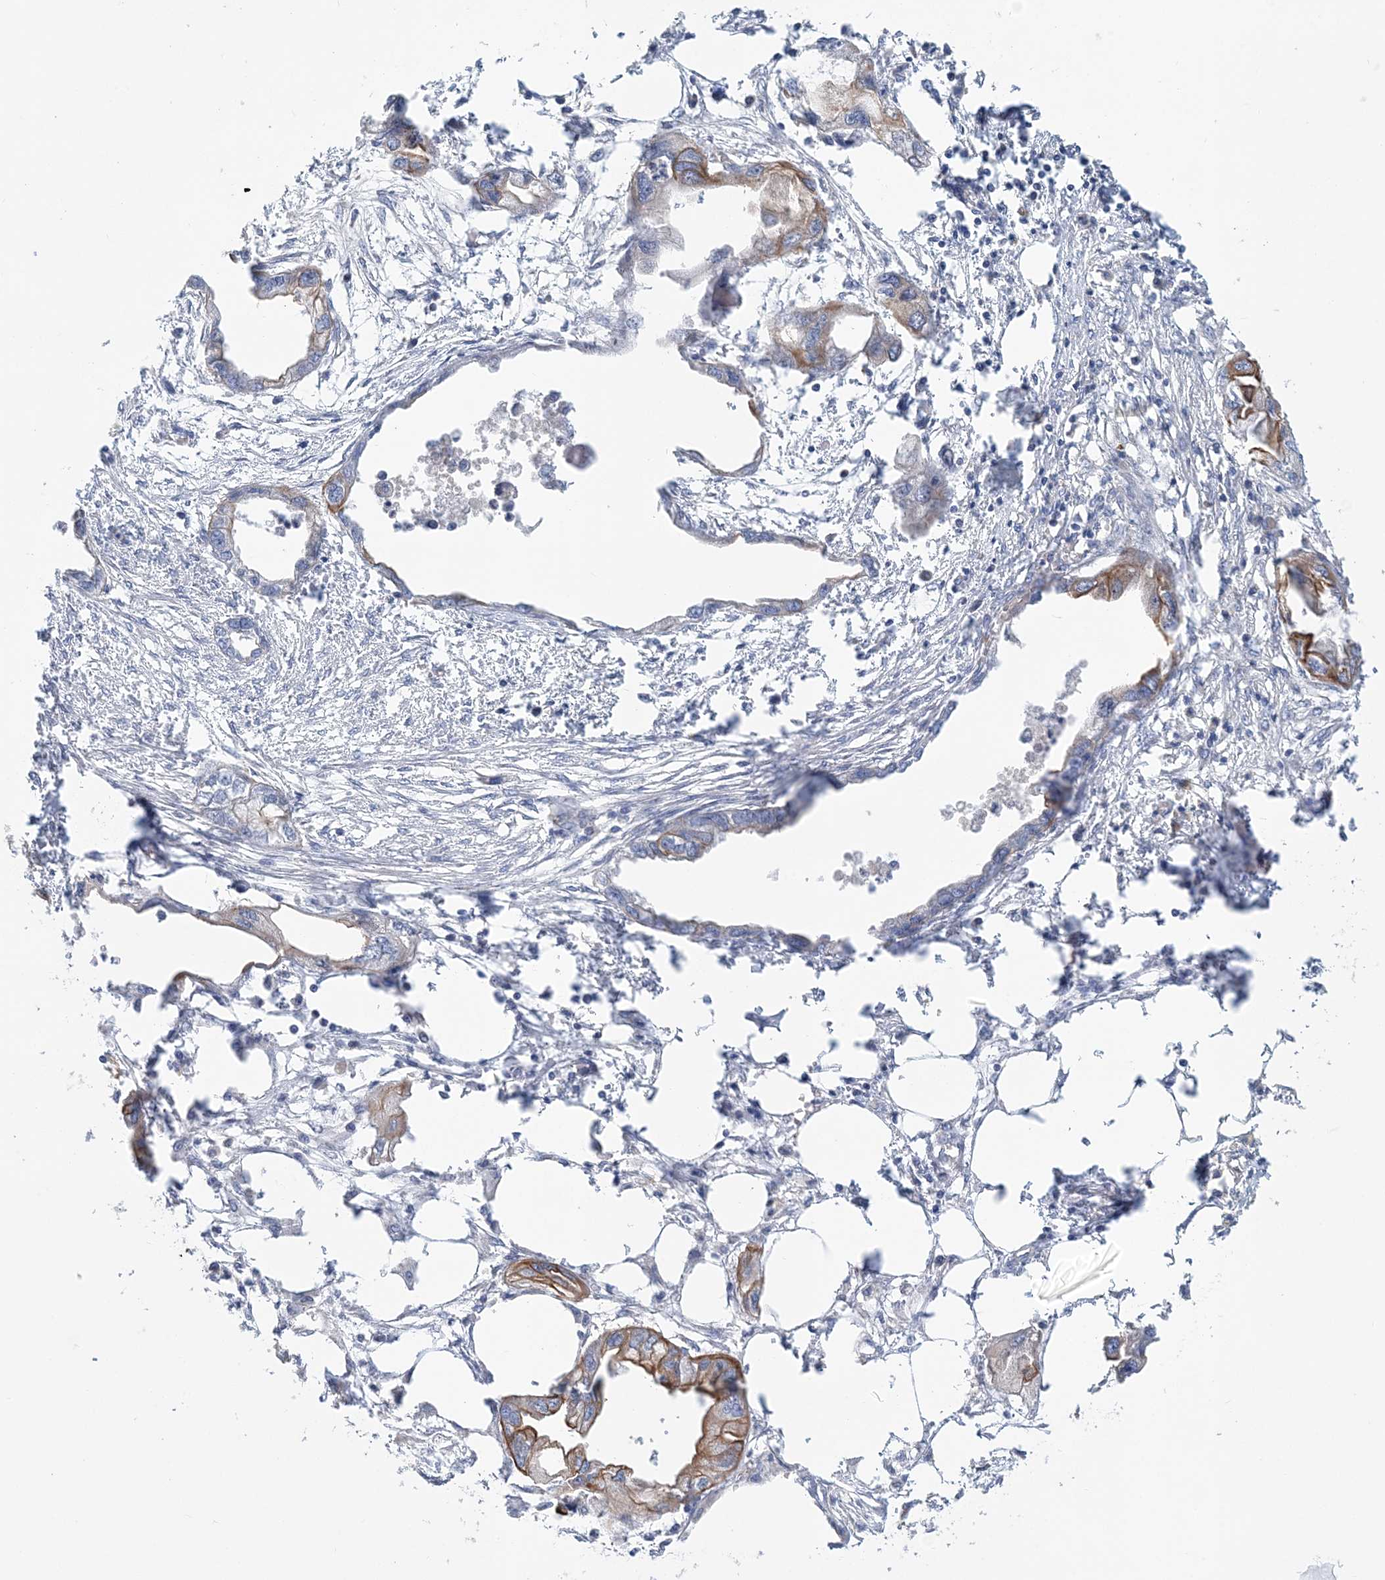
{"staining": {"intensity": "moderate", "quantity": "<25%", "location": "cytoplasmic/membranous"}, "tissue": "endometrial cancer", "cell_type": "Tumor cells", "image_type": "cancer", "snomed": [{"axis": "morphology", "description": "Adenocarcinoma, NOS"}, {"axis": "morphology", "description": "Adenocarcinoma, metastatic, NOS"}, {"axis": "topography", "description": "Adipose tissue"}, {"axis": "topography", "description": "Endometrium"}], "caption": "IHC micrograph of endometrial cancer stained for a protein (brown), which exhibits low levels of moderate cytoplasmic/membranous positivity in approximately <25% of tumor cells.", "gene": "LRRIQ4", "patient": {"sex": "female", "age": 67}}